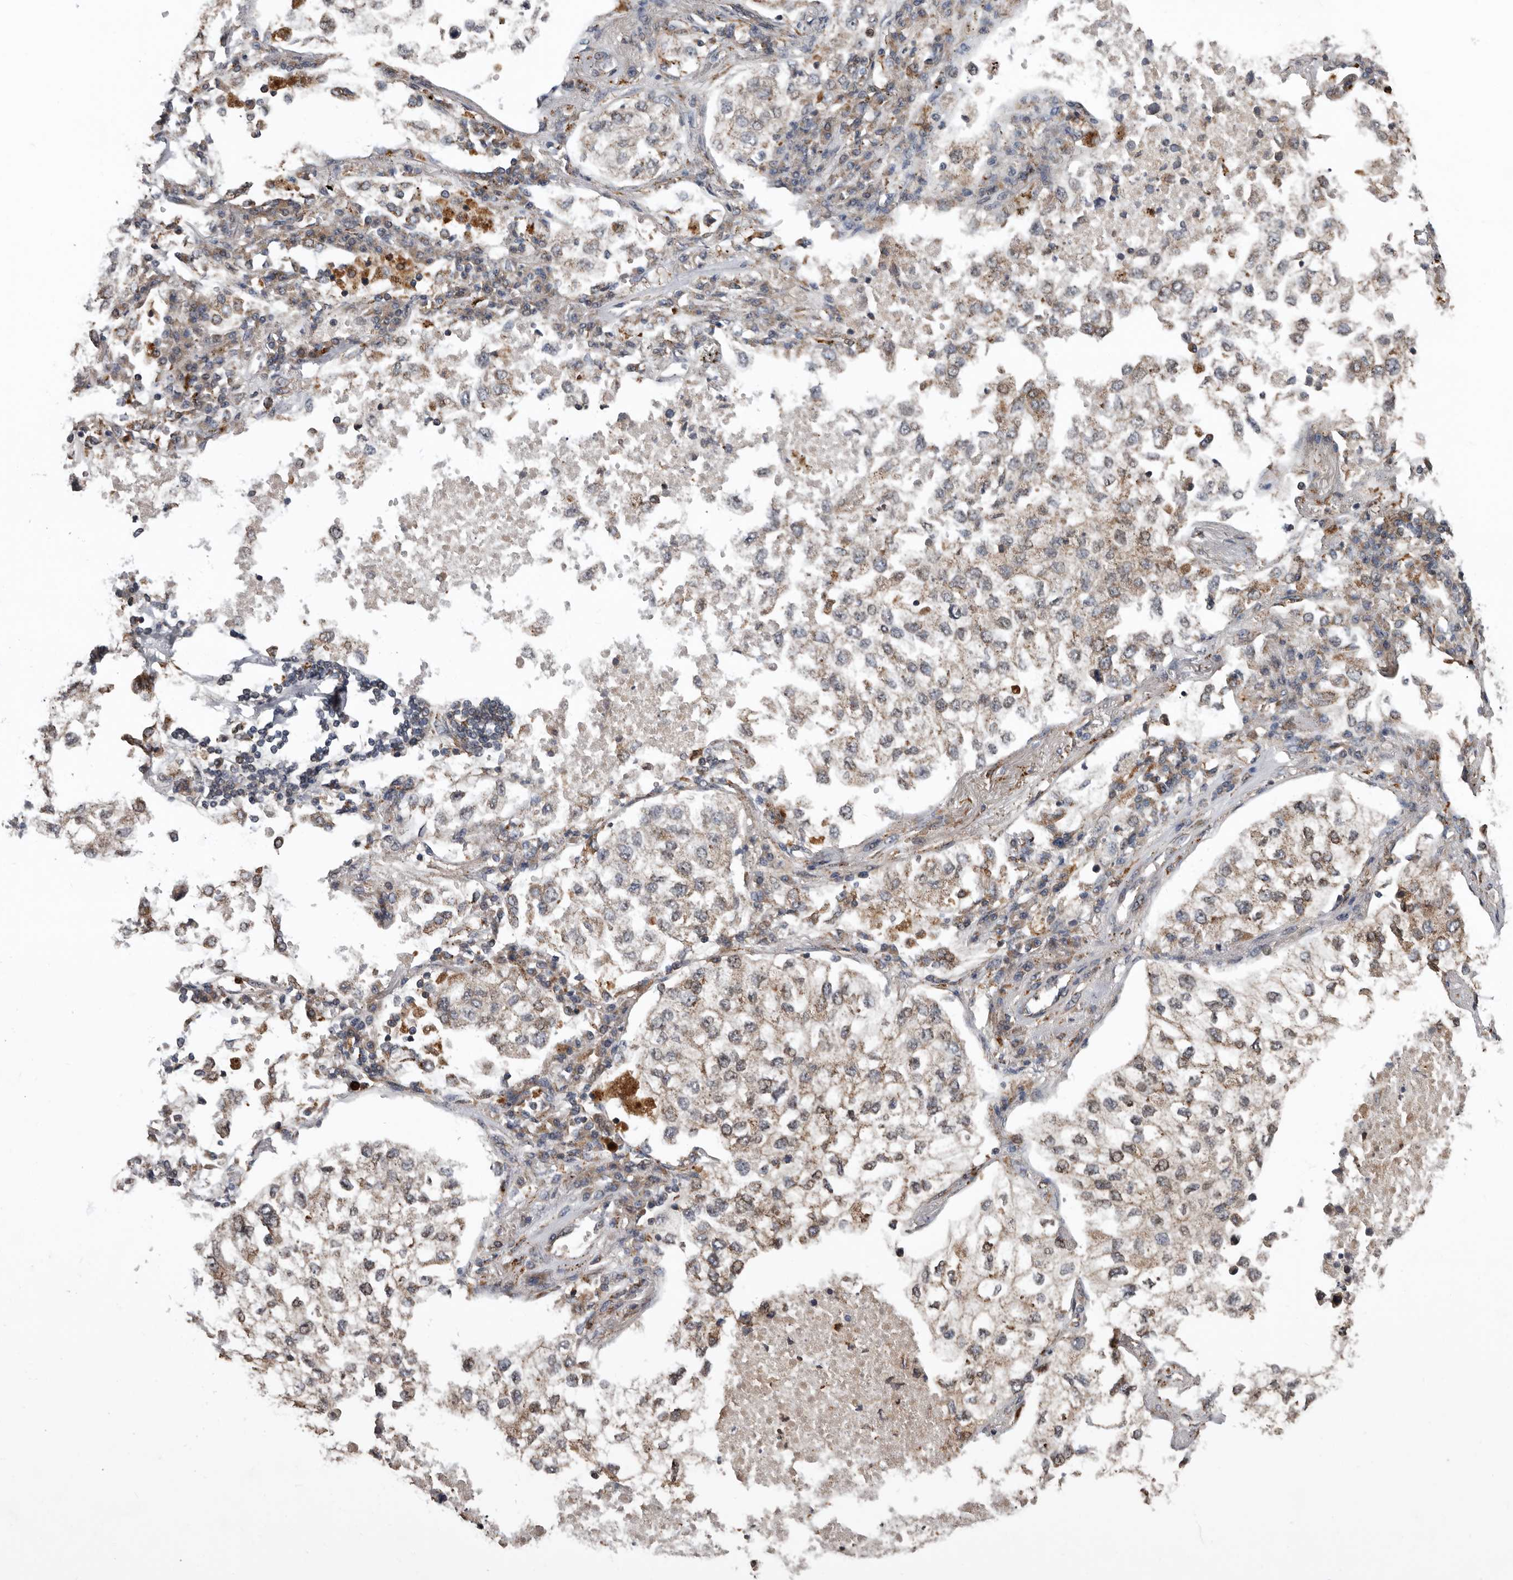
{"staining": {"intensity": "weak", "quantity": ">75%", "location": "cytoplasmic/membranous"}, "tissue": "lung cancer", "cell_type": "Tumor cells", "image_type": "cancer", "snomed": [{"axis": "morphology", "description": "Adenocarcinoma, NOS"}, {"axis": "topography", "description": "Lung"}], "caption": "Tumor cells display low levels of weak cytoplasmic/membranous expression in about >75% of cells in adenocarcinoma (lung).", "gene": "FGFR4", "patient": {"sex": "male", "age": 63}}